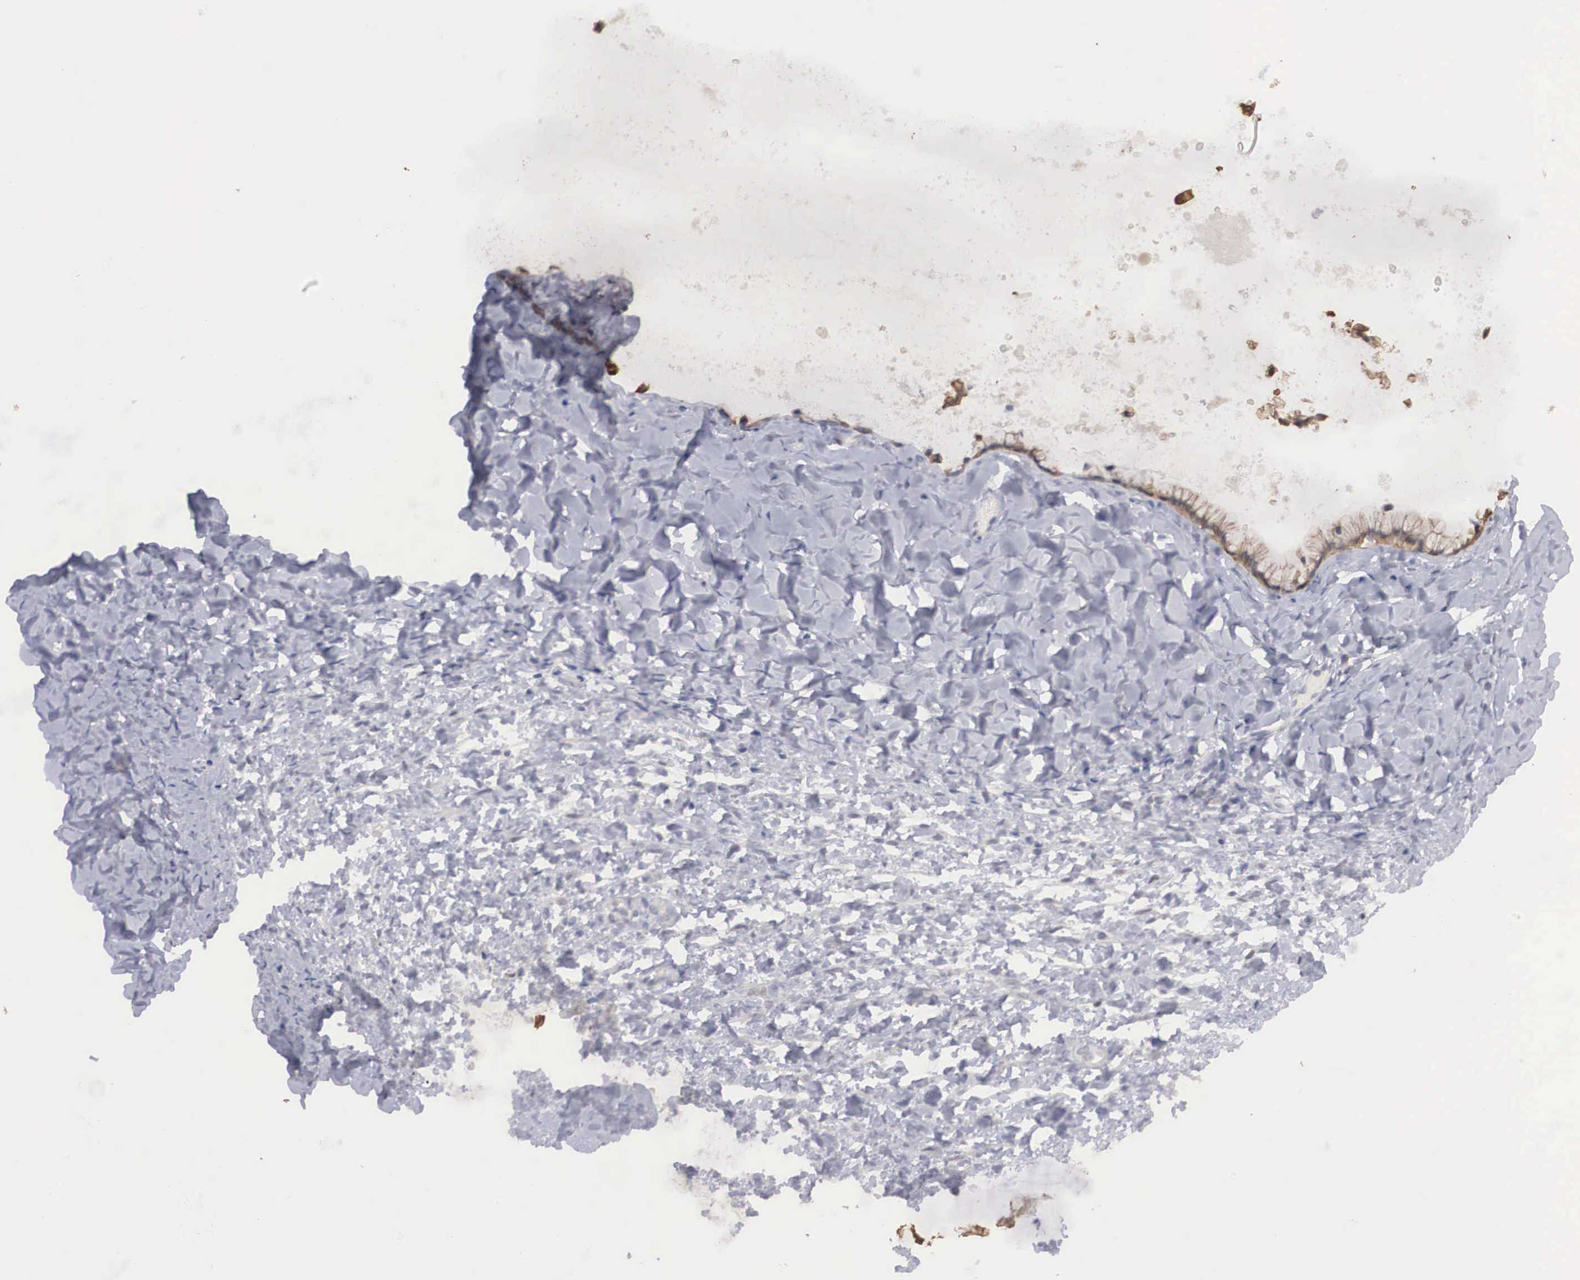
{"staining": {"intensity": "weak", "quantity": "25%-75%", "location": "cytoplasmic/membranous"}, "tissue": "ovarian cancer", "cell_type": "Tumor cells", "image_type": "cancer", "snomed": [{"axis": "morphology", "description": "Cystadenocarcinoma, mucinous, NOS"}, {"axis": "topography", "description": "Ovary"}], "caption": "Immunohistochemical staining of ovarian cancer (mucinous cystadenocarcinoma) demonstrates low levels of weak cytoplasmic/membranous staining in approximately 25%-75% of tumor cells. (DAB IHC, brown staining for protein, blue staining for nuclei).", "gene": "WDR89", "patient": {"sex": "female", "age": 41}}